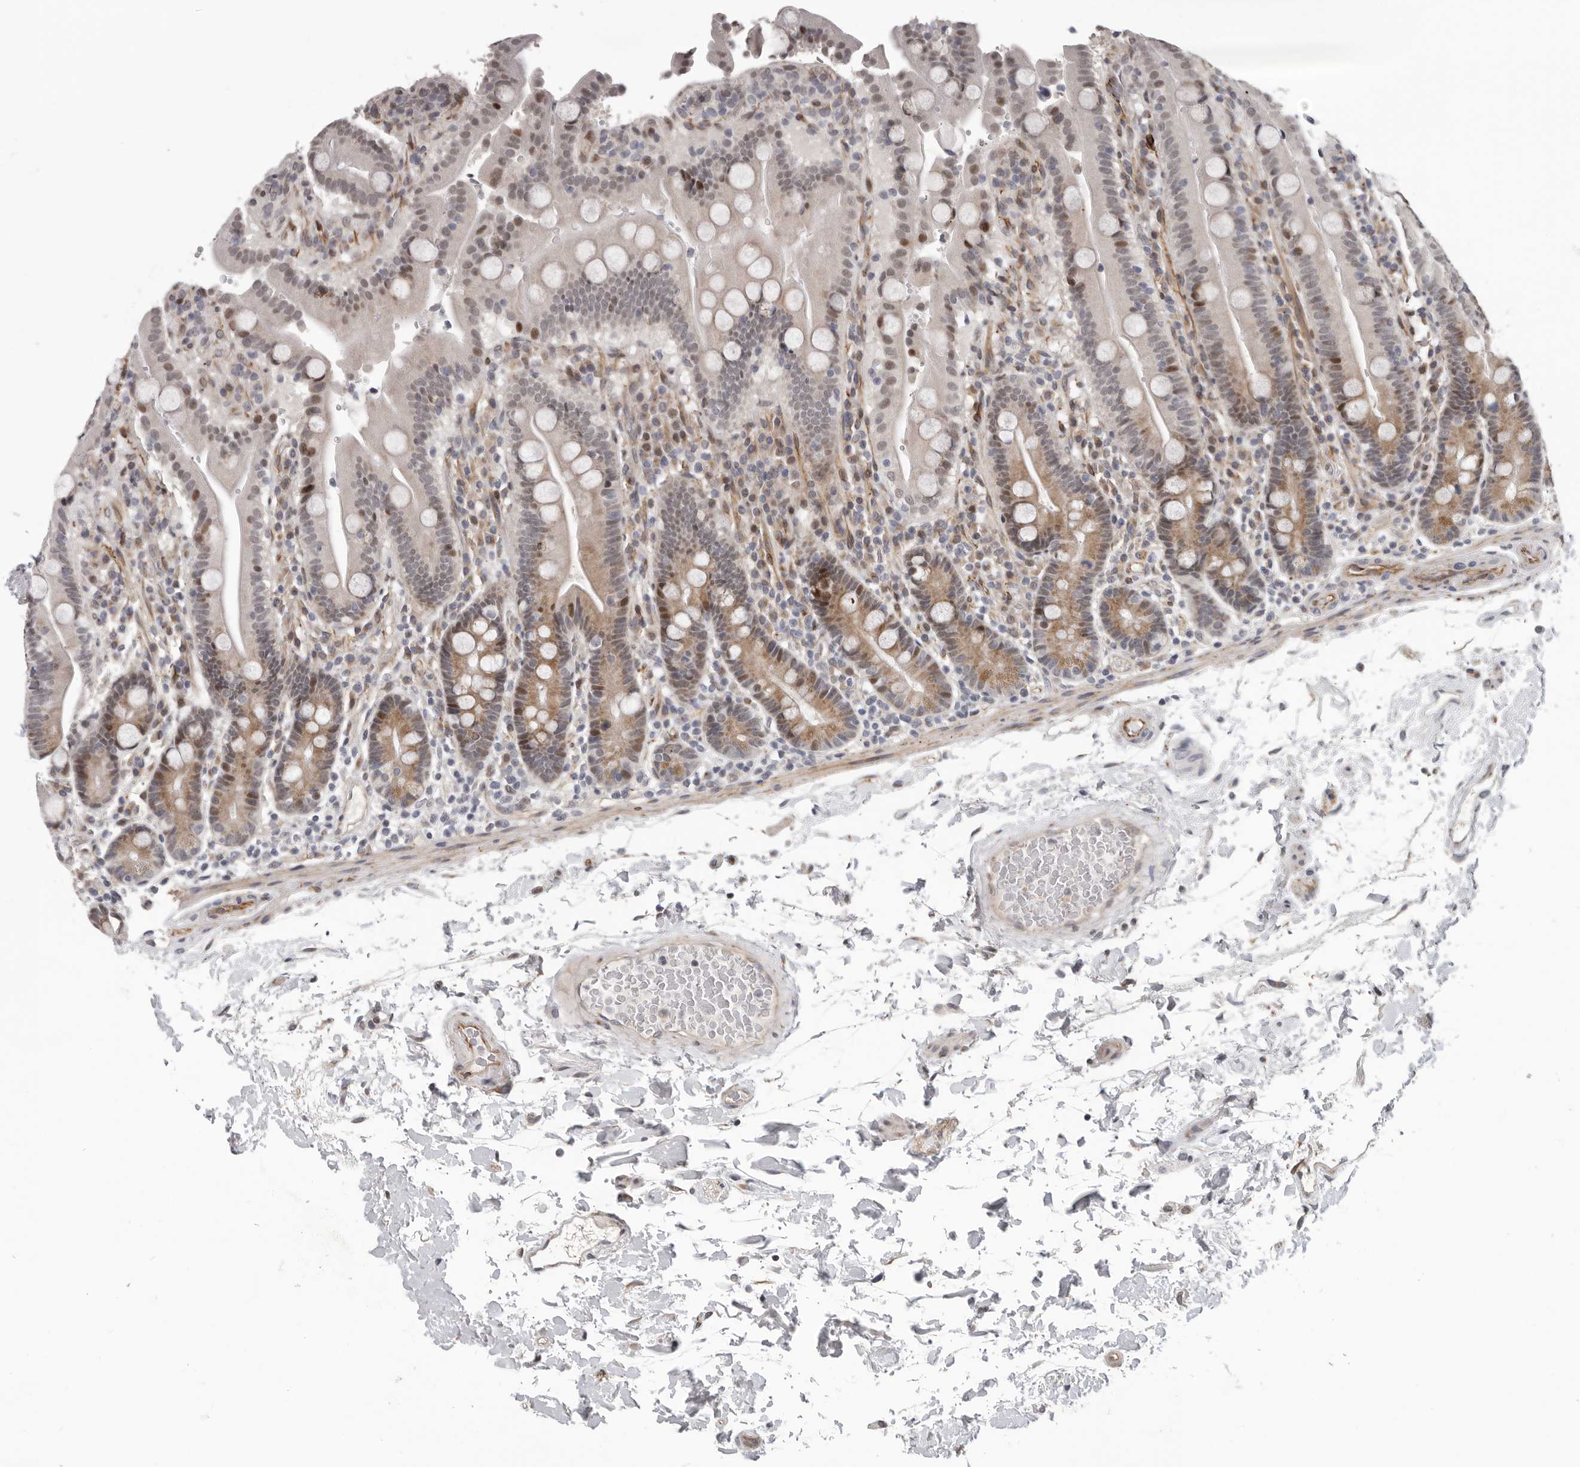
{"staining": {"intensity": "moderate", "quantity": "25%-75%", "location": "cytoplasmic/membranous,nuclear"}, "tissue": "duodenum", "cell_type": "Glandular cells", "image_type": "normal", "snomed": [{"axis": "morphology", "description": "Normal tissue, NOS"}, {"axis": "topography", "description": "Small intestine, NOS"}], "caption": "The immunohistochemical stain highlights moderate cytoplasmic/membranous,nuclear expression in glandular cells of benign duodenum.", "gene": "RALGPS2", "patient": {"sex": "female", "age": 71}}